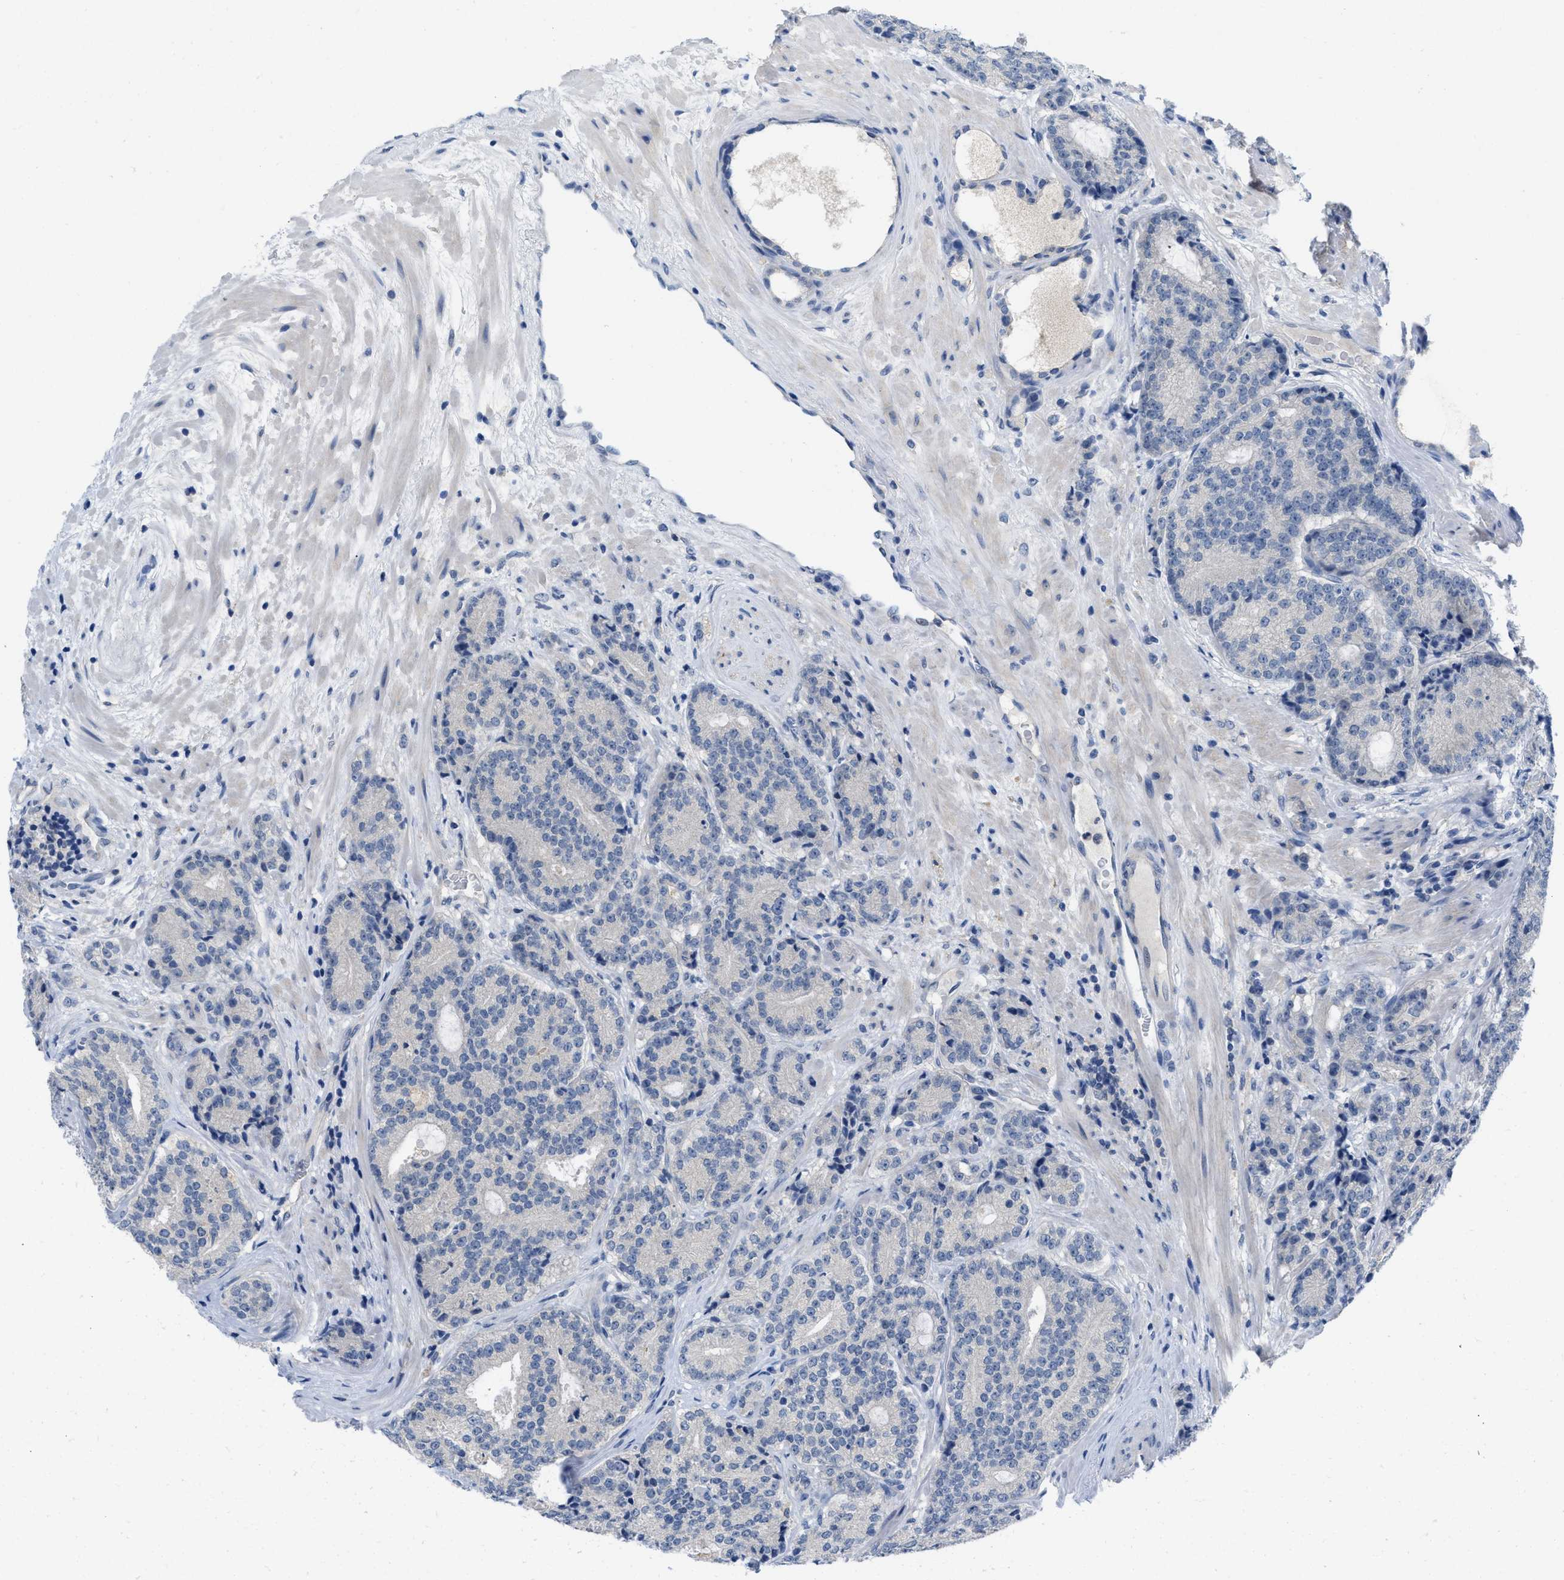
{"staining": {"intensity": "negative", "quantity": "none", "location": "none"}, "tissue": "prostate cancer", "cell_type": "Tumor cells", "image_type": "cancer", "snomed": [{"axis": "morphology", "description": "Adenocarcinoma, High grade"}, {"axis": "topography", "description": "Prostate"}], "caption": "There is no significant positivity in tumor cells of prostate cancer (adenocarcinoma (high-grade)).", "gene": "PYY", "patient": {"sex": "male", "age": 61}}